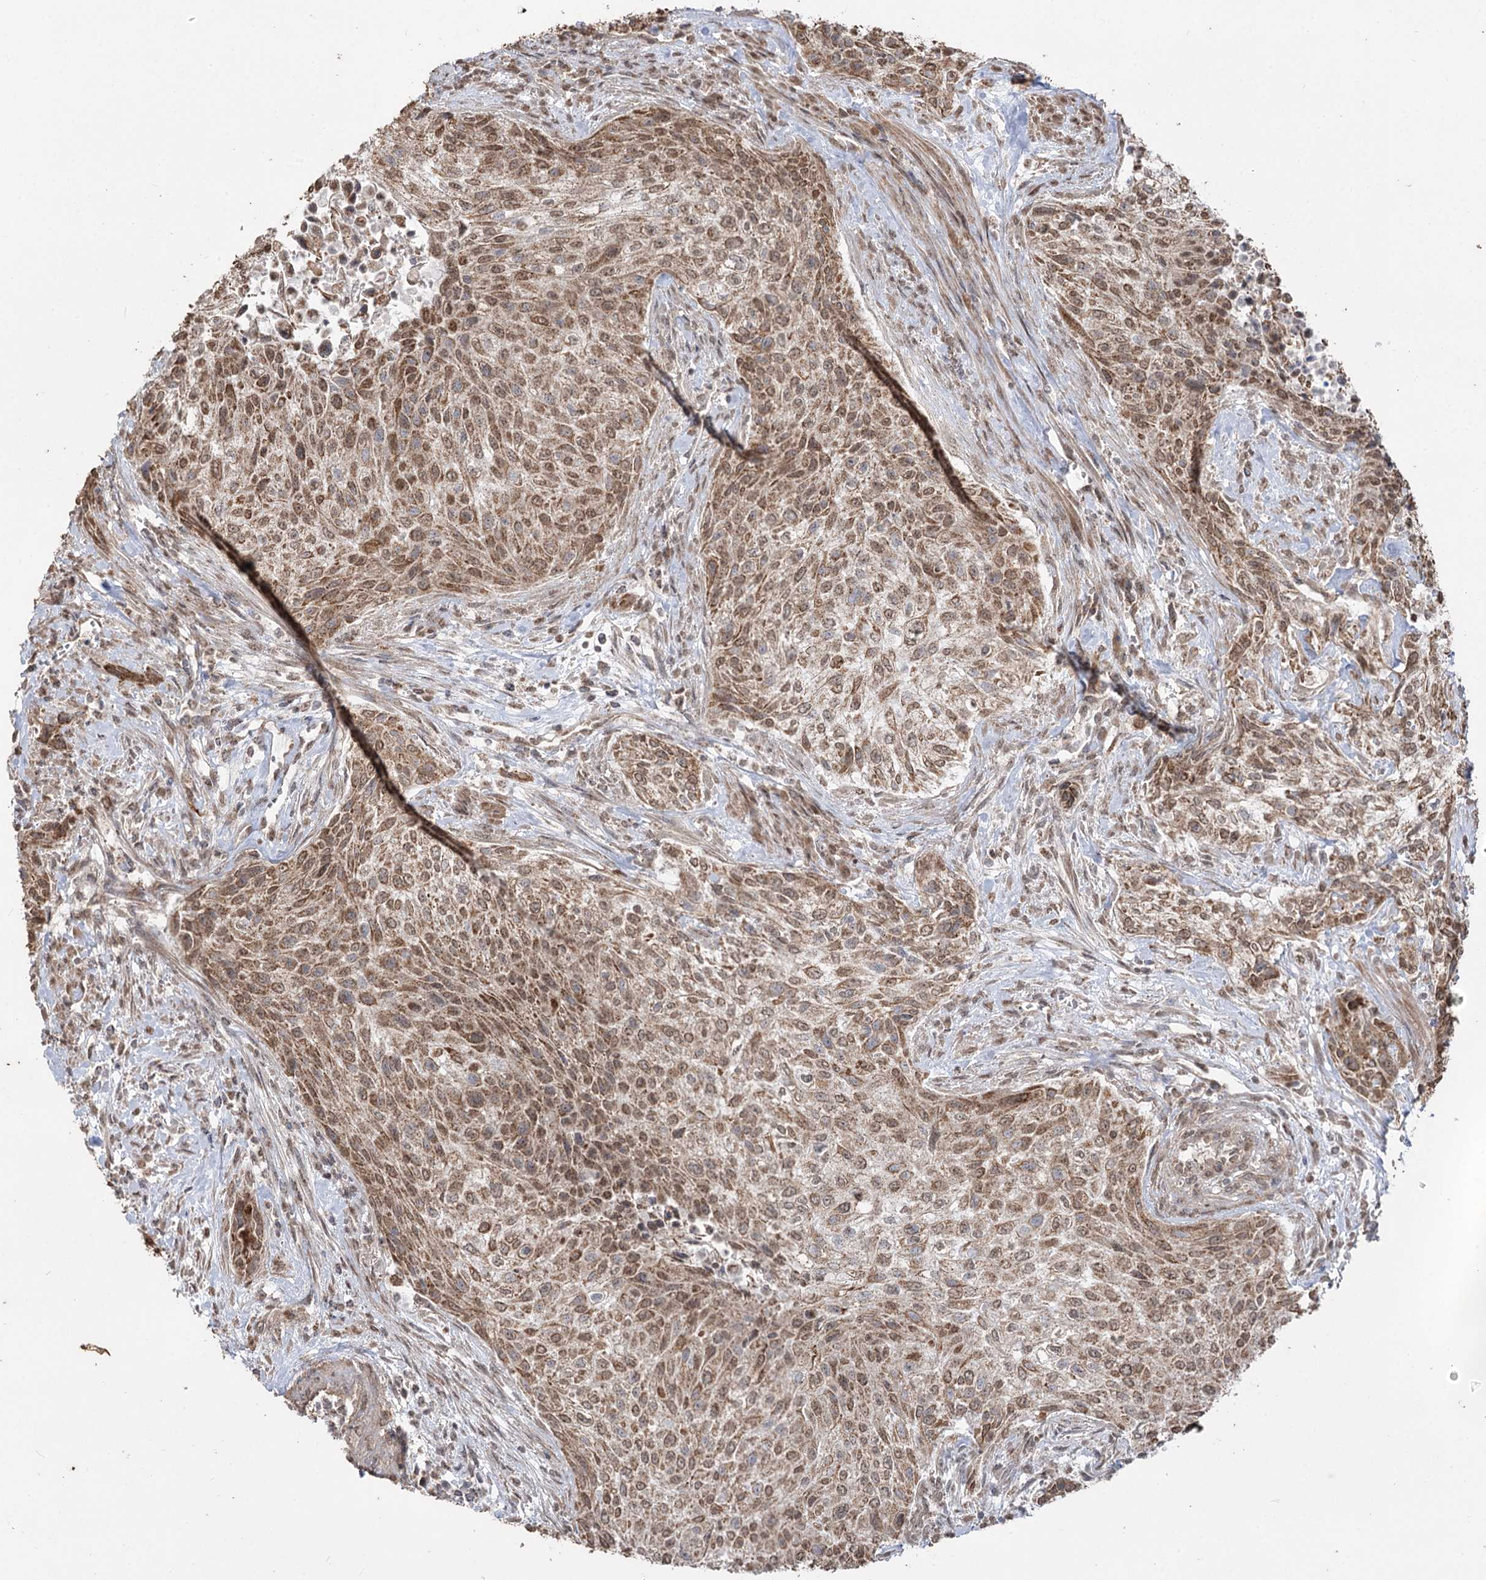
{"staining": {"intensity": "moderate", "quantity": ">75%", "location": "cytoplasmic/membranous"}, "tissue": "urothelial cancer", "cell_type": "Tumor cells", "image_type": "cancer", "snomed": [{"axis": "morphology", "description": "Normal tissue, NOS"}, {"axis": "morphology", "description": "Urothelial carcinoma, NOS"}, {"axis": "topography", "description": "Urinary bladder"}, {"axis": "topography", "description": "Peripheral nerve tissue"}], "caption": "Protein staining of transitional cell carcinoma tissue shows moderate cytoplasmic/membranous positivity in about >75% of tumor cells. (Brightfield microscopy of DAB IHC at high magnification).", "gene": "ZSCAN23", "patient": {"sex": "male", "age": 35}}